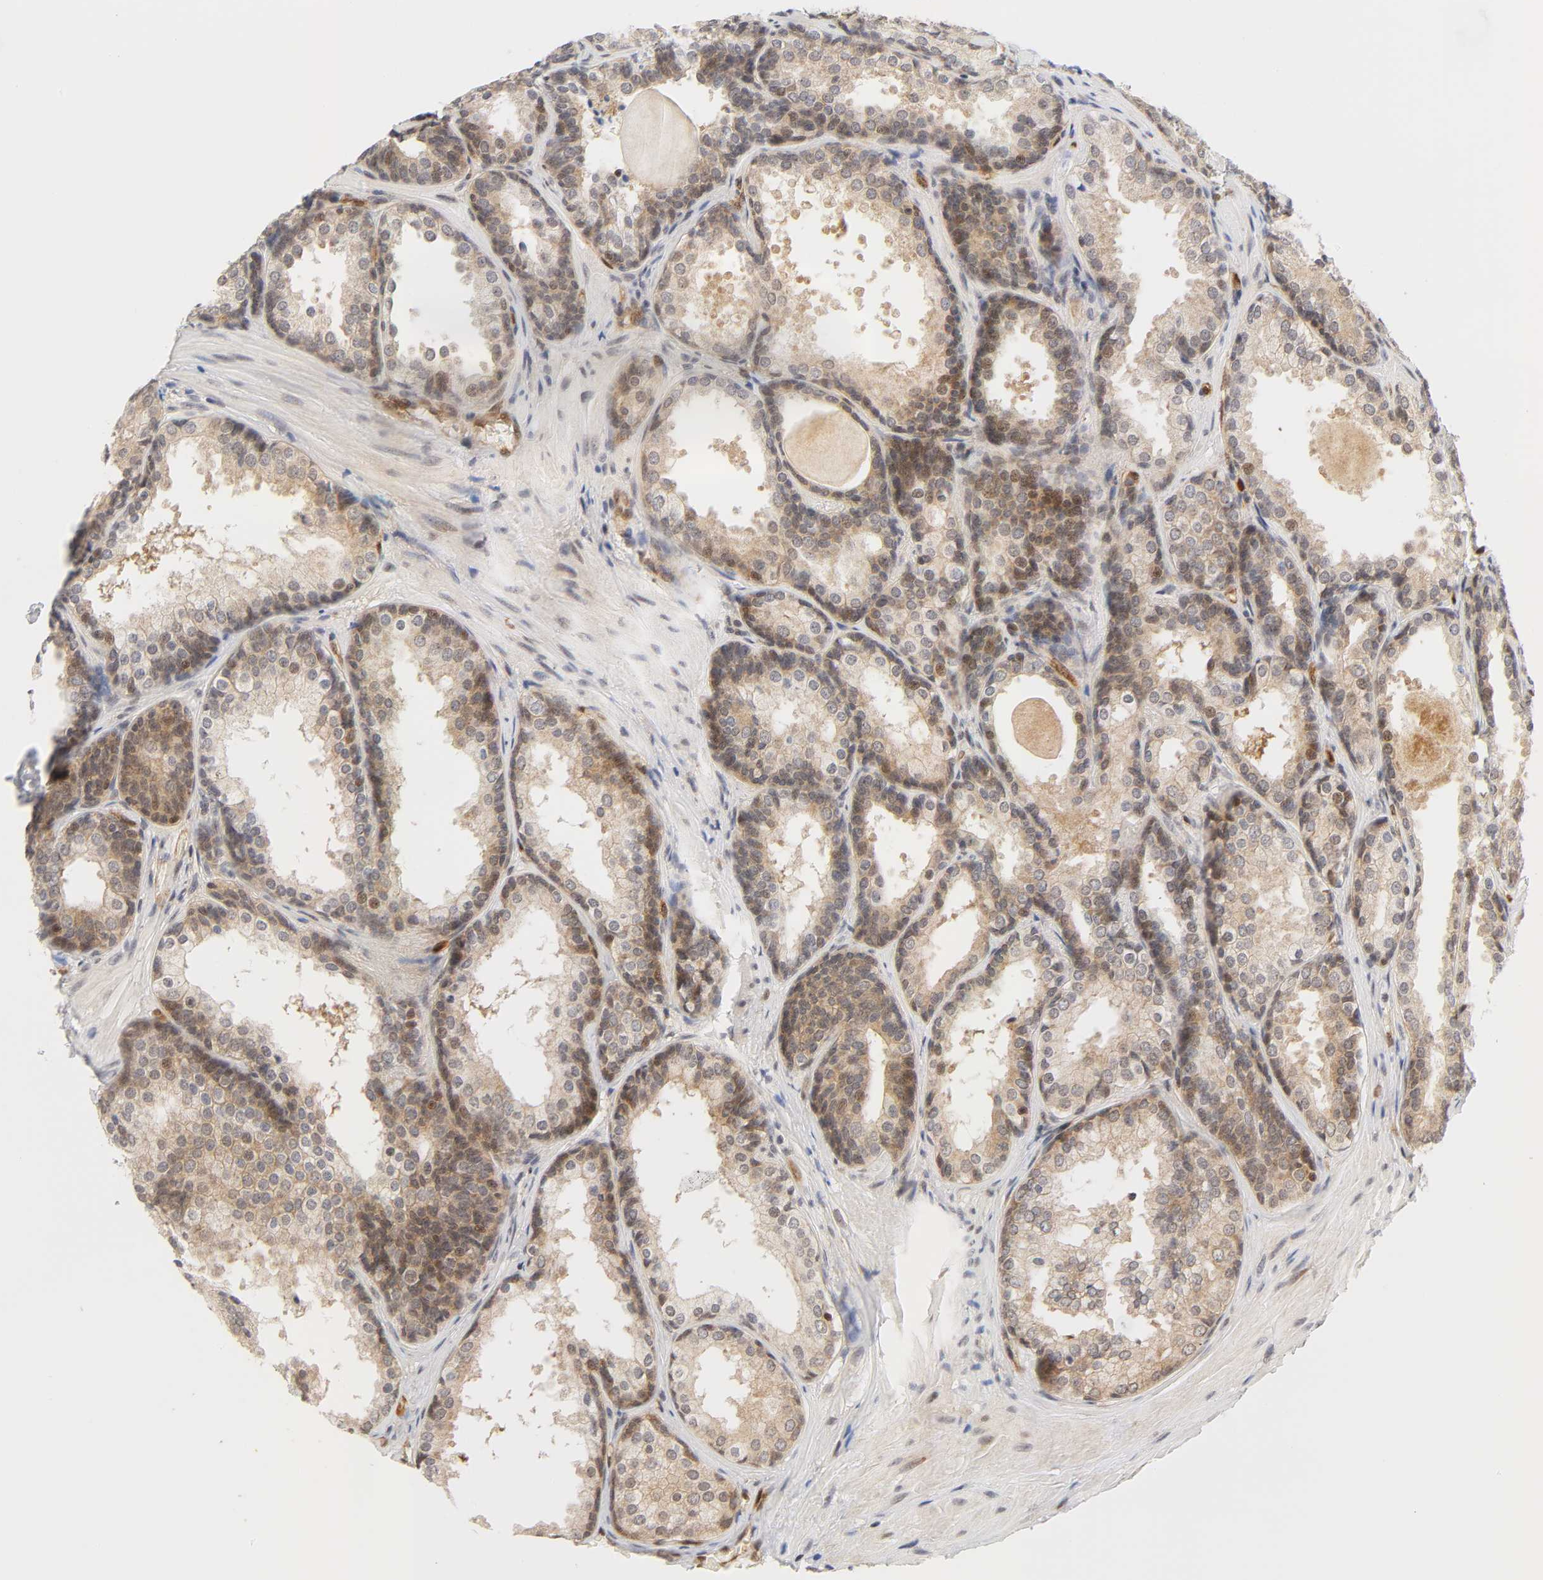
{"staining": {"intensity": "weak", "quantity": ">75%", "location": "cytoplasmic/membranous,nuclear"}, "tissue": "prostate cancer", "cell_type": "Tumor cells", "image_type": "cancer", "snomed": [{"axis": "morphology", "description": "Adenocarcinoma, High grade"}, {"axis": "topography", "description": "Prostate"}], "caption": "A brown stain shows weak cytoplasmic/membranous and nuclear expression of a protein in human adenocarcinoma (high-grade) (prostate) tumor cells.", "gene": "CDC37", "patient": {"sex": "male", "age": 70}}